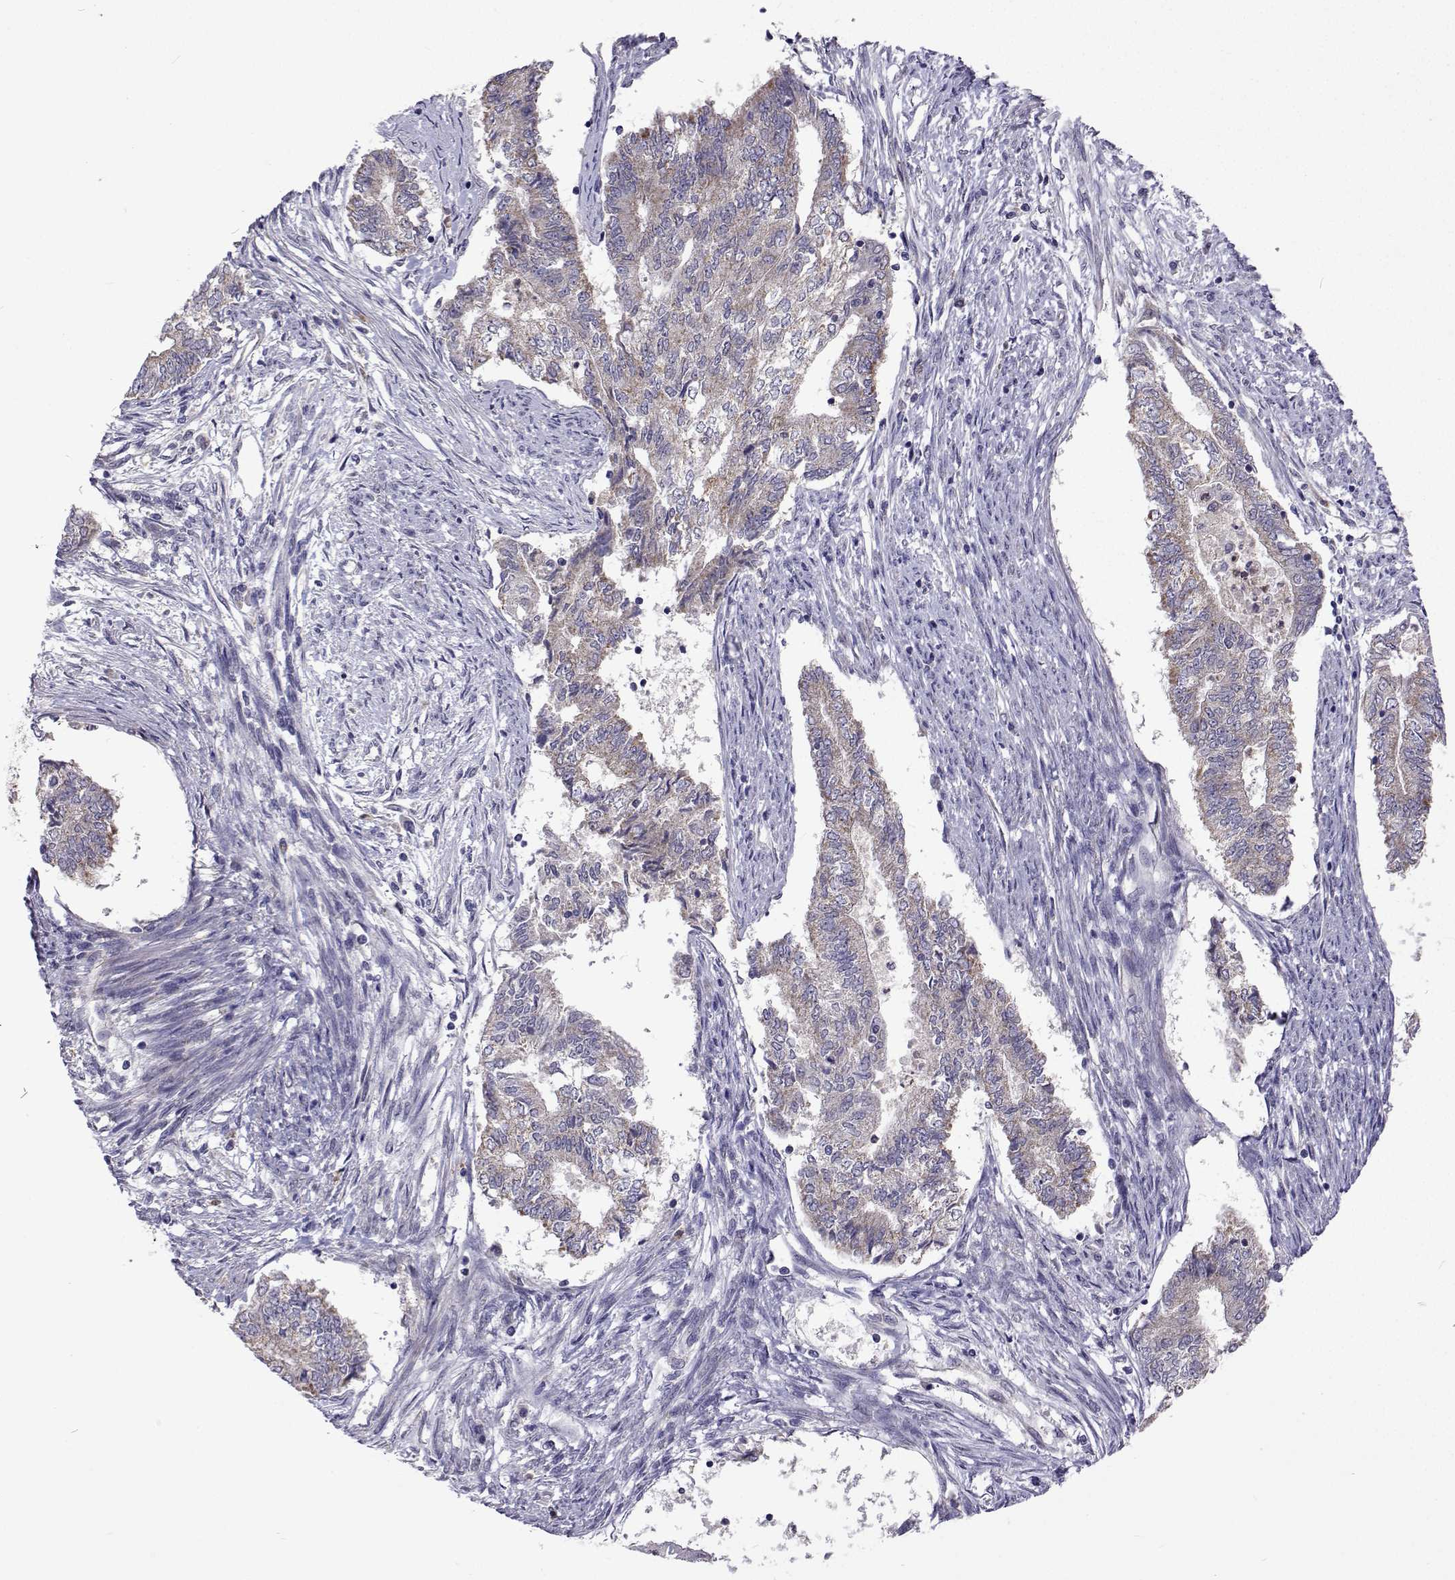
{"staining": {"intensity": "weak", "quantity": "<25%", "location": "cytoplasmic/membranous"}, "tissue": "endometrial cancer", "cell_type": "Tumor cells", "image_type": "cancer", "snomed": [{"axis": "morphology", "description": "Adenocarcinoma, NOS"}, {"axis": "topography", "description": "Endometrium"}], "caption": "Protein analysis of adenocarcinoma (endometrial) demonstrates no significant staining in tumor cells. (Brightfield microscopy of DAB (3,3'-diaminobenzidine) IHC at high magnification).", "gene": "DHTKD1", "patient": {"sex": "female", "age": 65}}